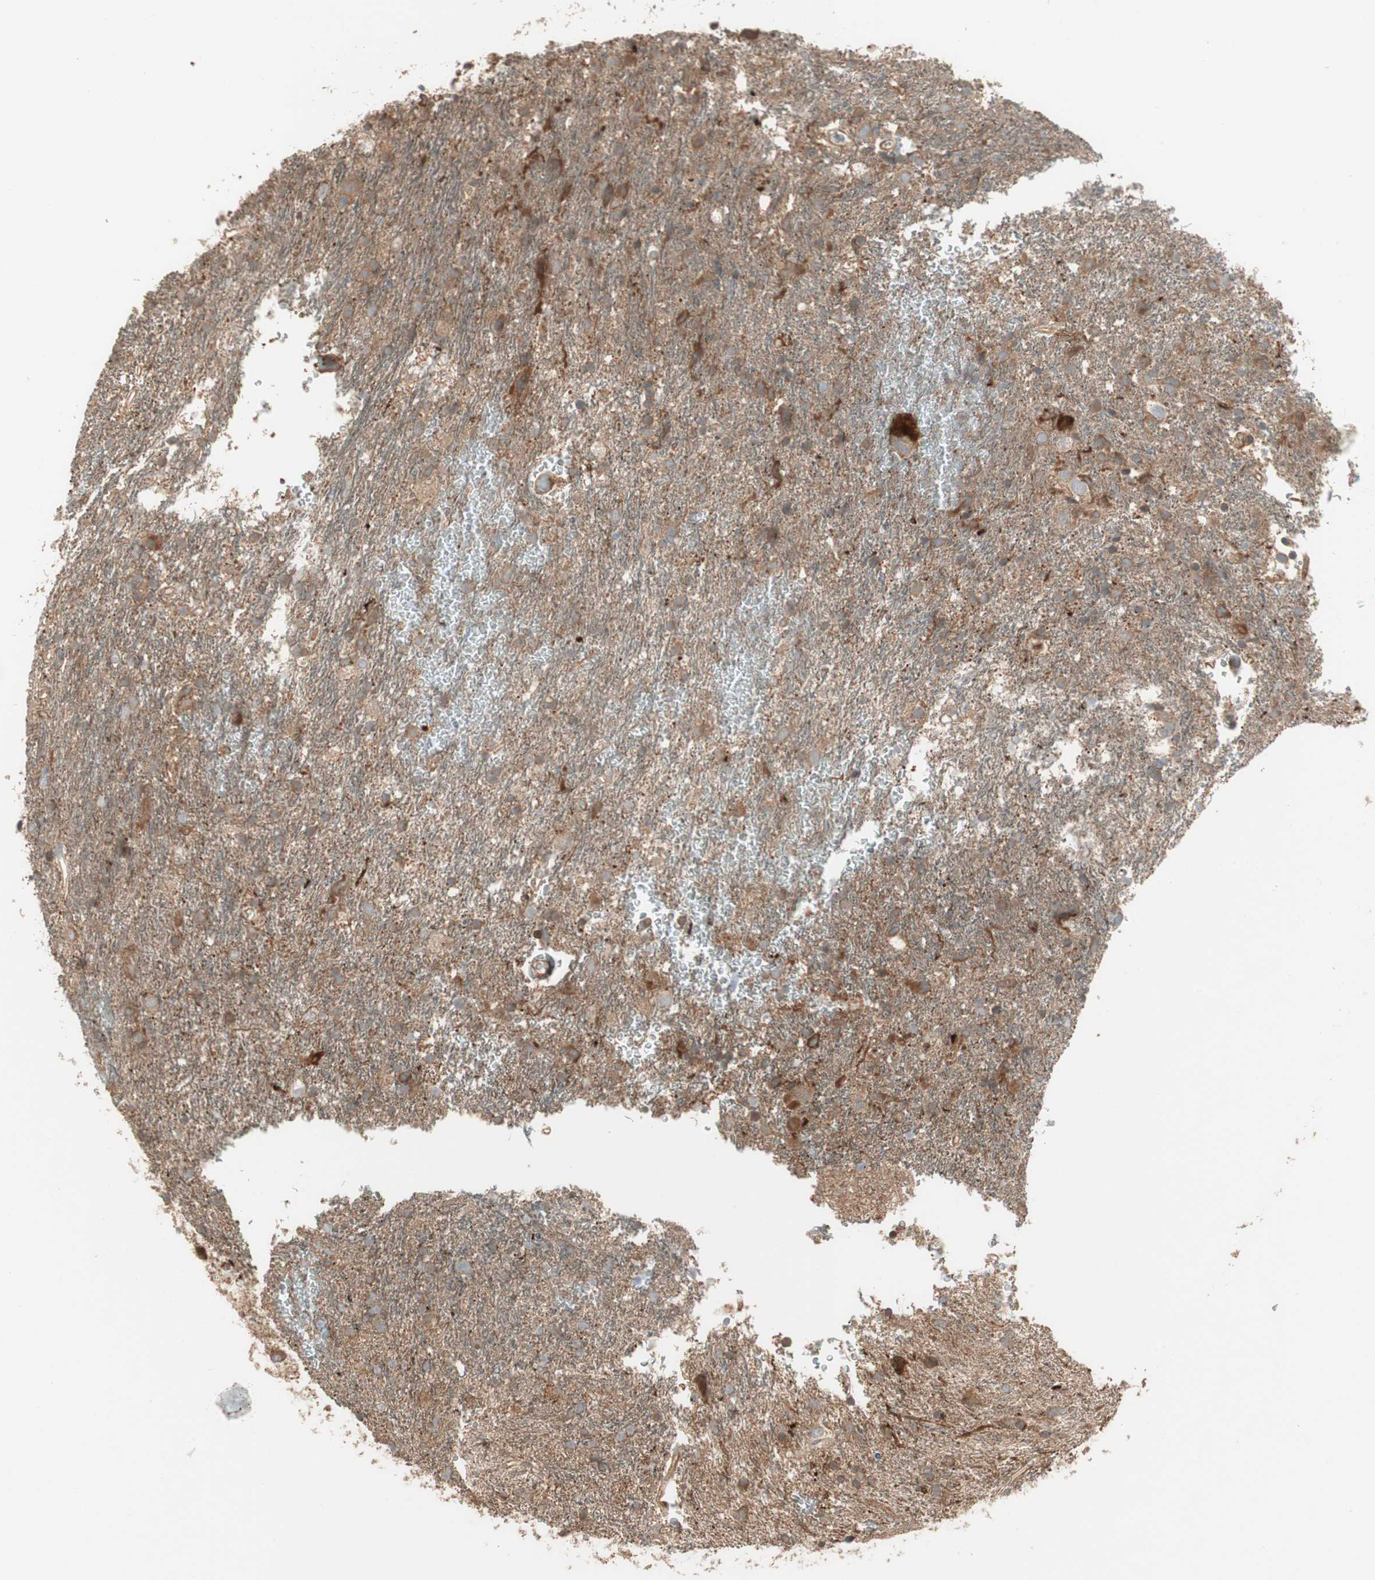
{"staining": {"intensity": "moderate", "quantity": "<25%", "location": "cytoplasmic/membranous"}, "tissue": "glioma", "cell_type": "Tumor cells", "image_type": "cancer", "snomed": [{"axis": "morphology", "description": "Glioma, malignant, Low grade"}, {"axis": "topography", "description": "Brain"}], "caption": "This micrograph displays immunohistochemistry staining of malignant glioma (low-grade), with low moderate cytoplasmic/membranous staining in approximately <25% of tumor cells.", "gene": "PRKG1", "patient": {"sex": "male", "age": 77}}